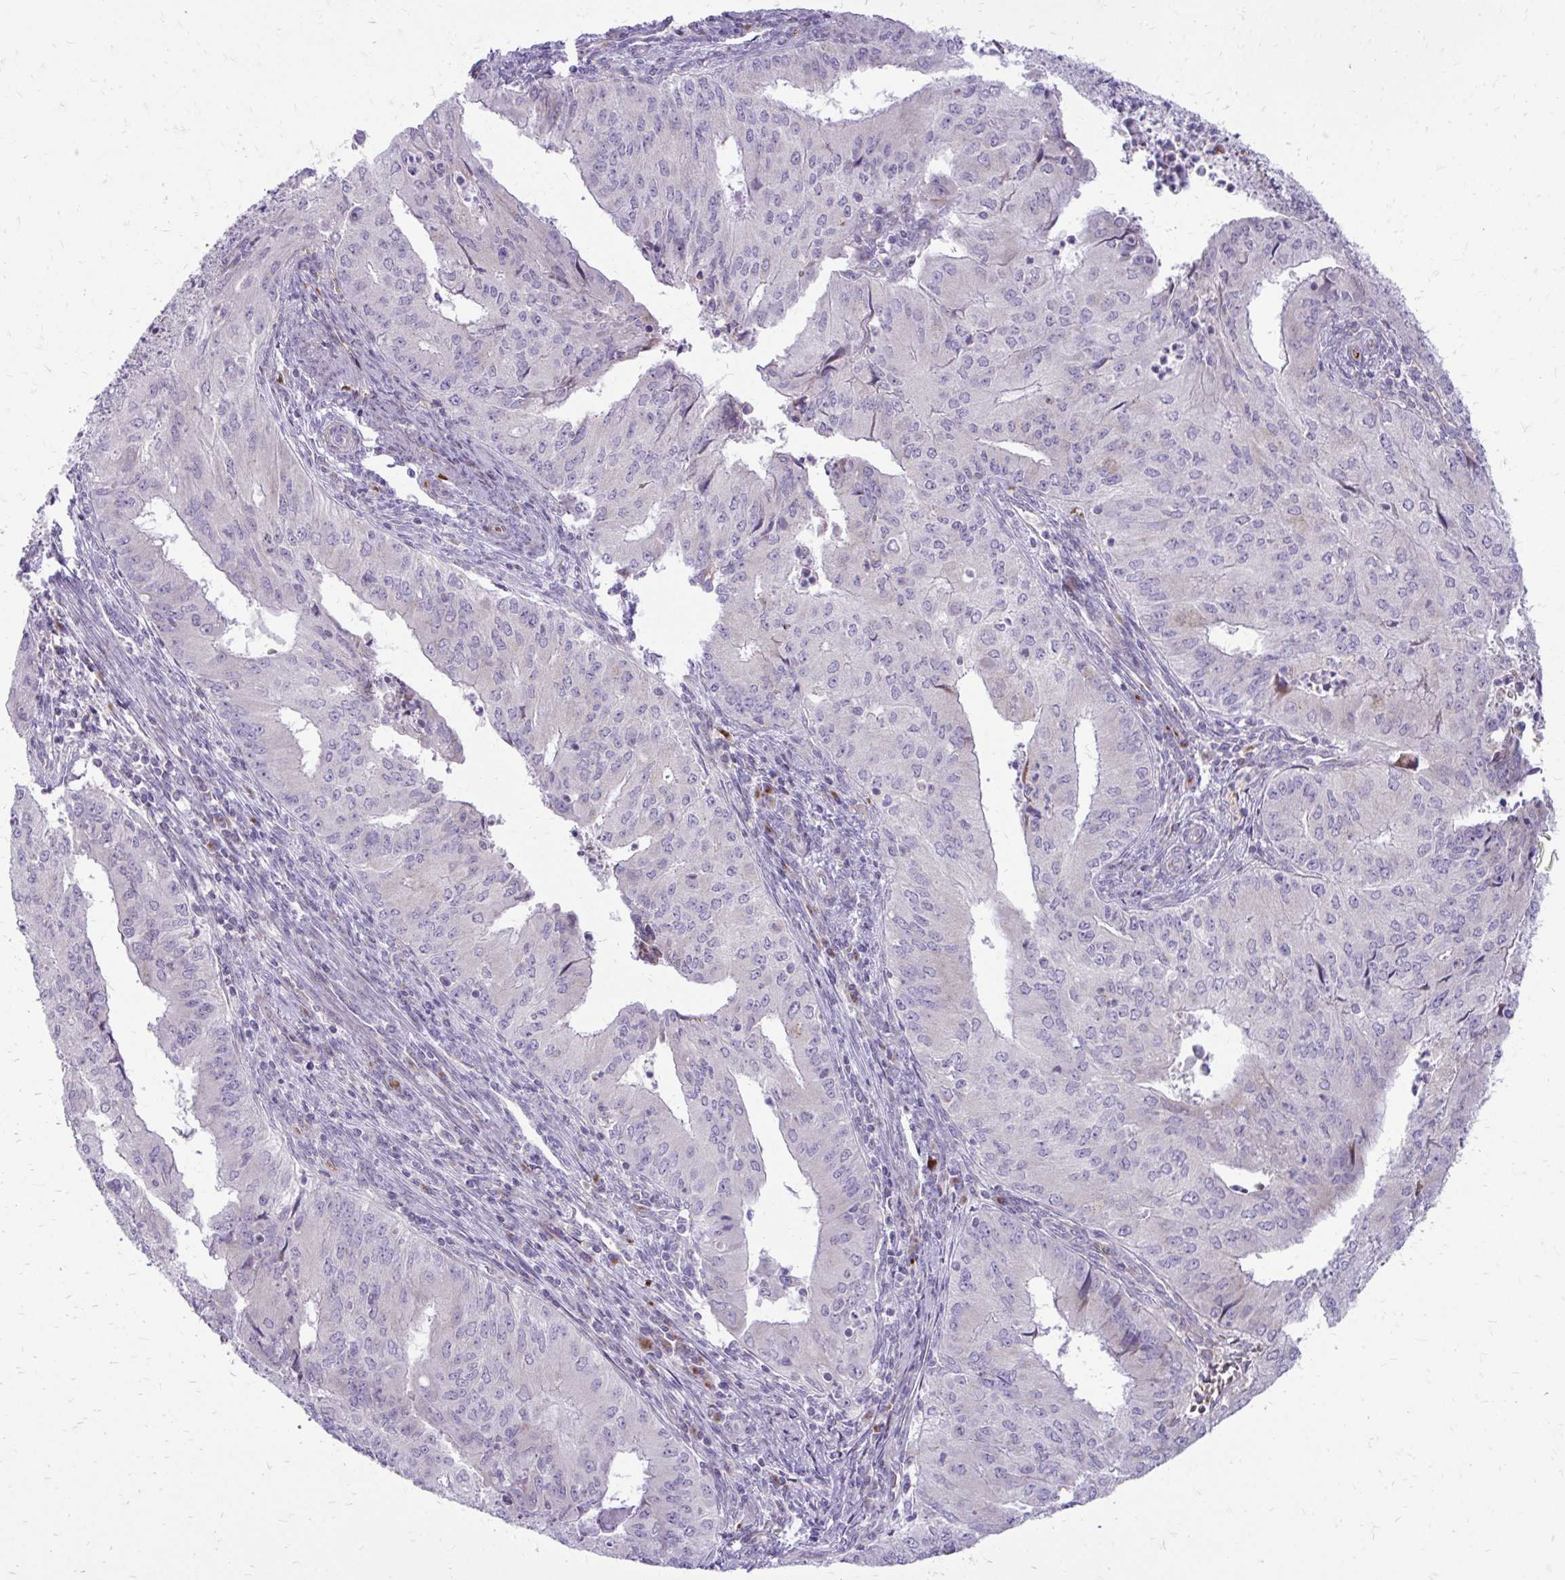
{"staining": {"intensity": "negative", "quantity": "none", "location": "none"}, "tissue": "endometrial cancer", "cell_type": "Tumor cells", "image_type": "cancer", "snomed": [{"axis": "morphology", "description": "Adenocarcinoma, NOS"}, {"axis": "topography", "description": "Endometrium"}], "caption": "High magnification brightfield microscopy of endometrial cancer stained with DAB (brown) and counterstained with hematoxylin (blue): tumor cells show no significant expression.", "gene": "FUNDC2", "patient": {"sex": "female", "age": 50}}